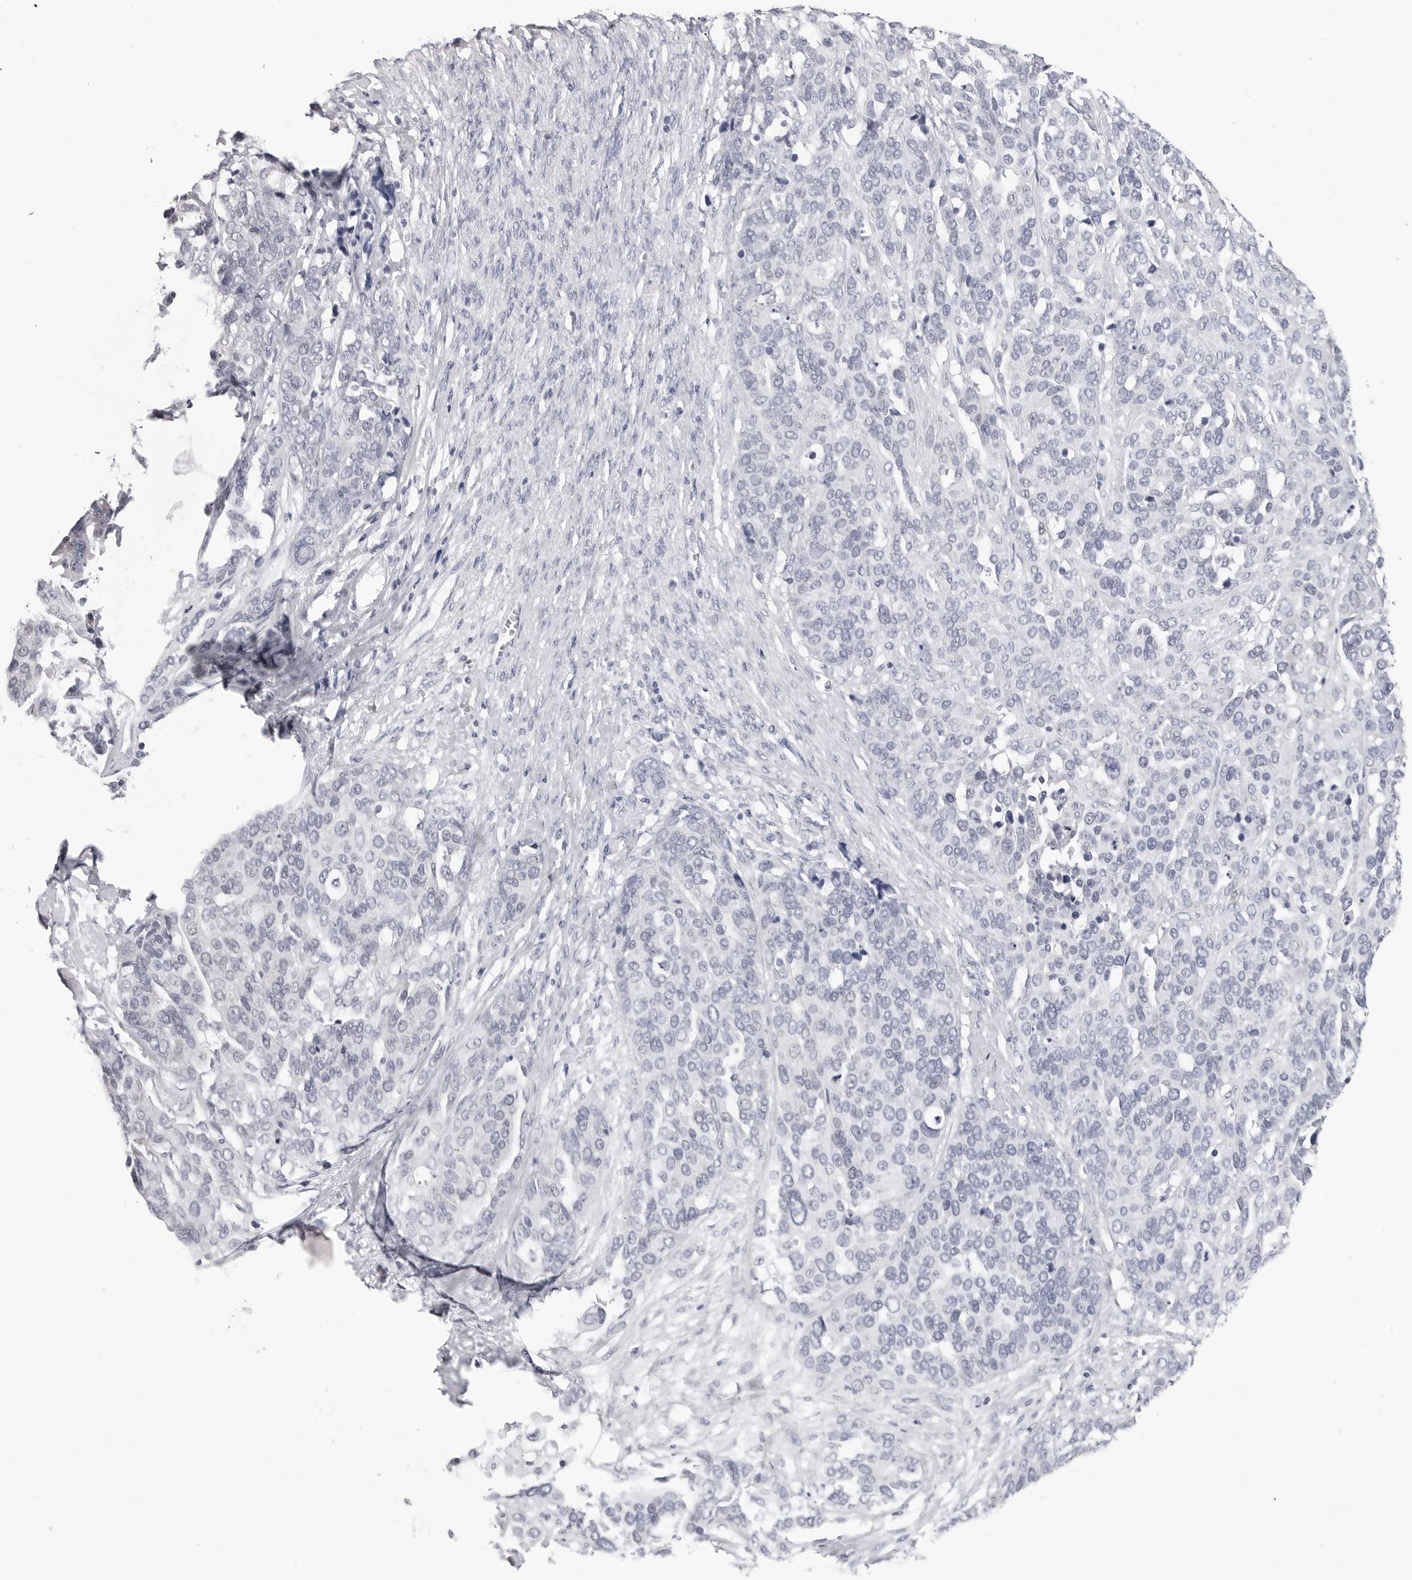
{"staining": {"intensity": "negative", "quantity": "none", "location": "none"}, "tissue": "ovarian cancer", "cell_type": "Tumor cells", "image_type": "cancer", "snomed": [{"axis": "morphology", "description": "Cystadenocarcinoma, serous, NOS"}, {"axis": "topography", "description": "Ovary"}], "caption": "Tumor cells are negative for protein expression in human ovarian cancer (serous cystadenocarcinoma). (DAB (3,3'-diaminobenzidine) immunohistochemistry with hematoxylin counter stain).", "gene": "PGA3", "patient": {"sex": "female", "age": 44}}